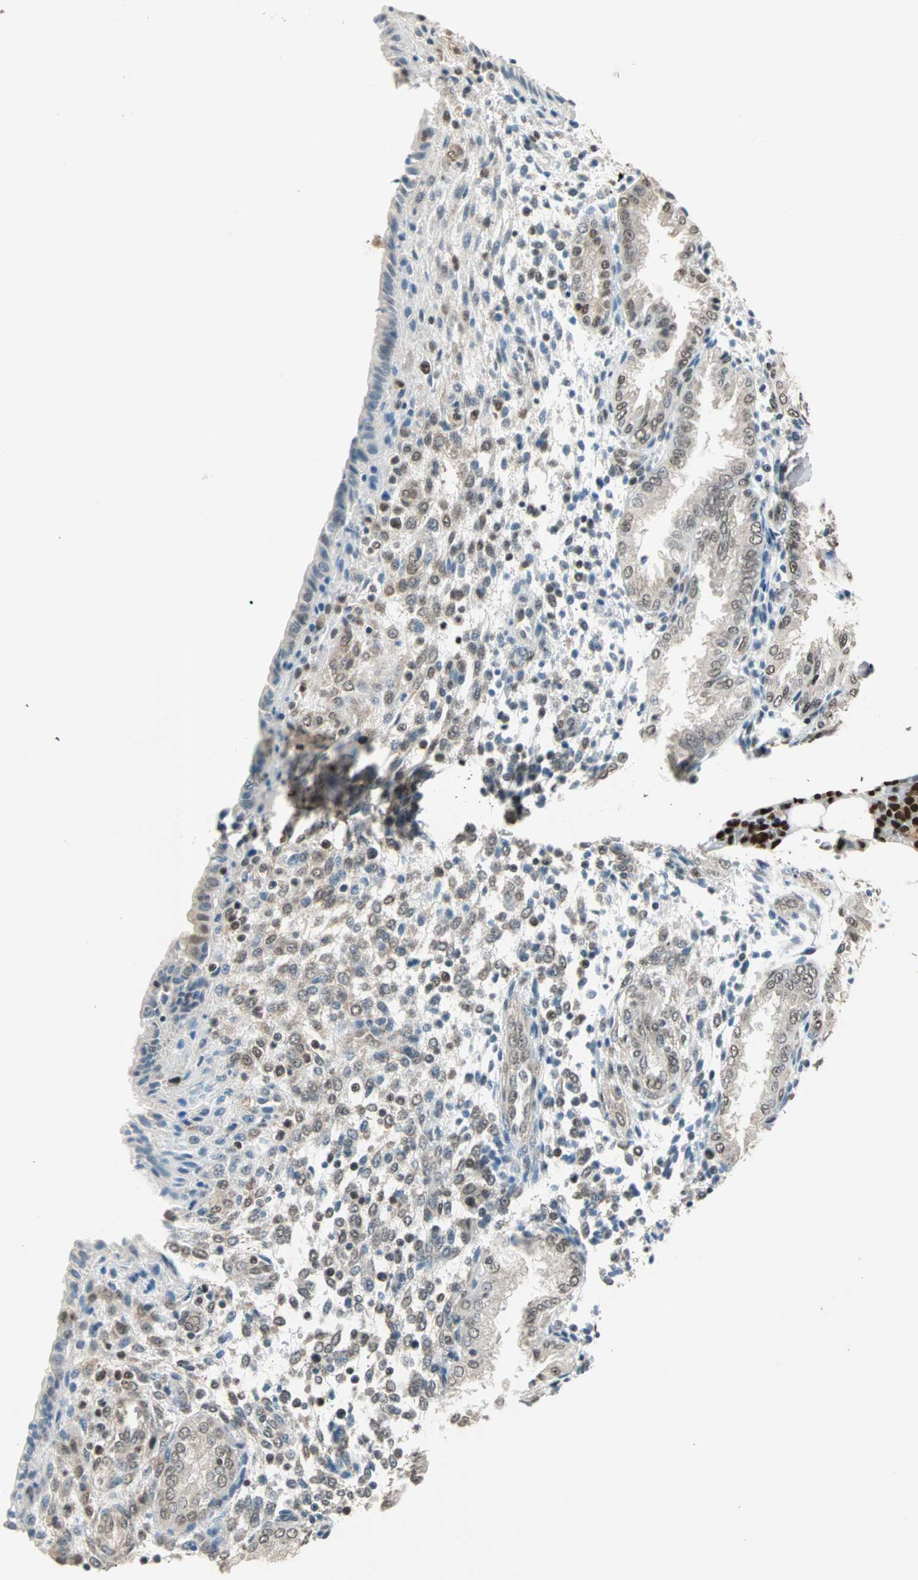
{"staining": {"intensity": "moderate", "quantity": "25%-75%", "location": "nuclear"}, "tissue": "endometrium", "cell_type": "Cells in endometrial stroma", "image_type": "normal", "snomed": [{"axis": "morphology", "description": "Normal tissue, NOS"}, {"axis": "topography", "description": "Endometrium"}], "caption": "IHC image of unremarkable endometrium: human endometrium stained using immunohistochemistry (IHC) displays medium levels of moderate protein expression localized specifically in the nuclear of cells in endometrial stroma, appearing as a nuclear brown color.", "gene": "DAZAP1", "patient": {"sex": "female", "age": 33}}